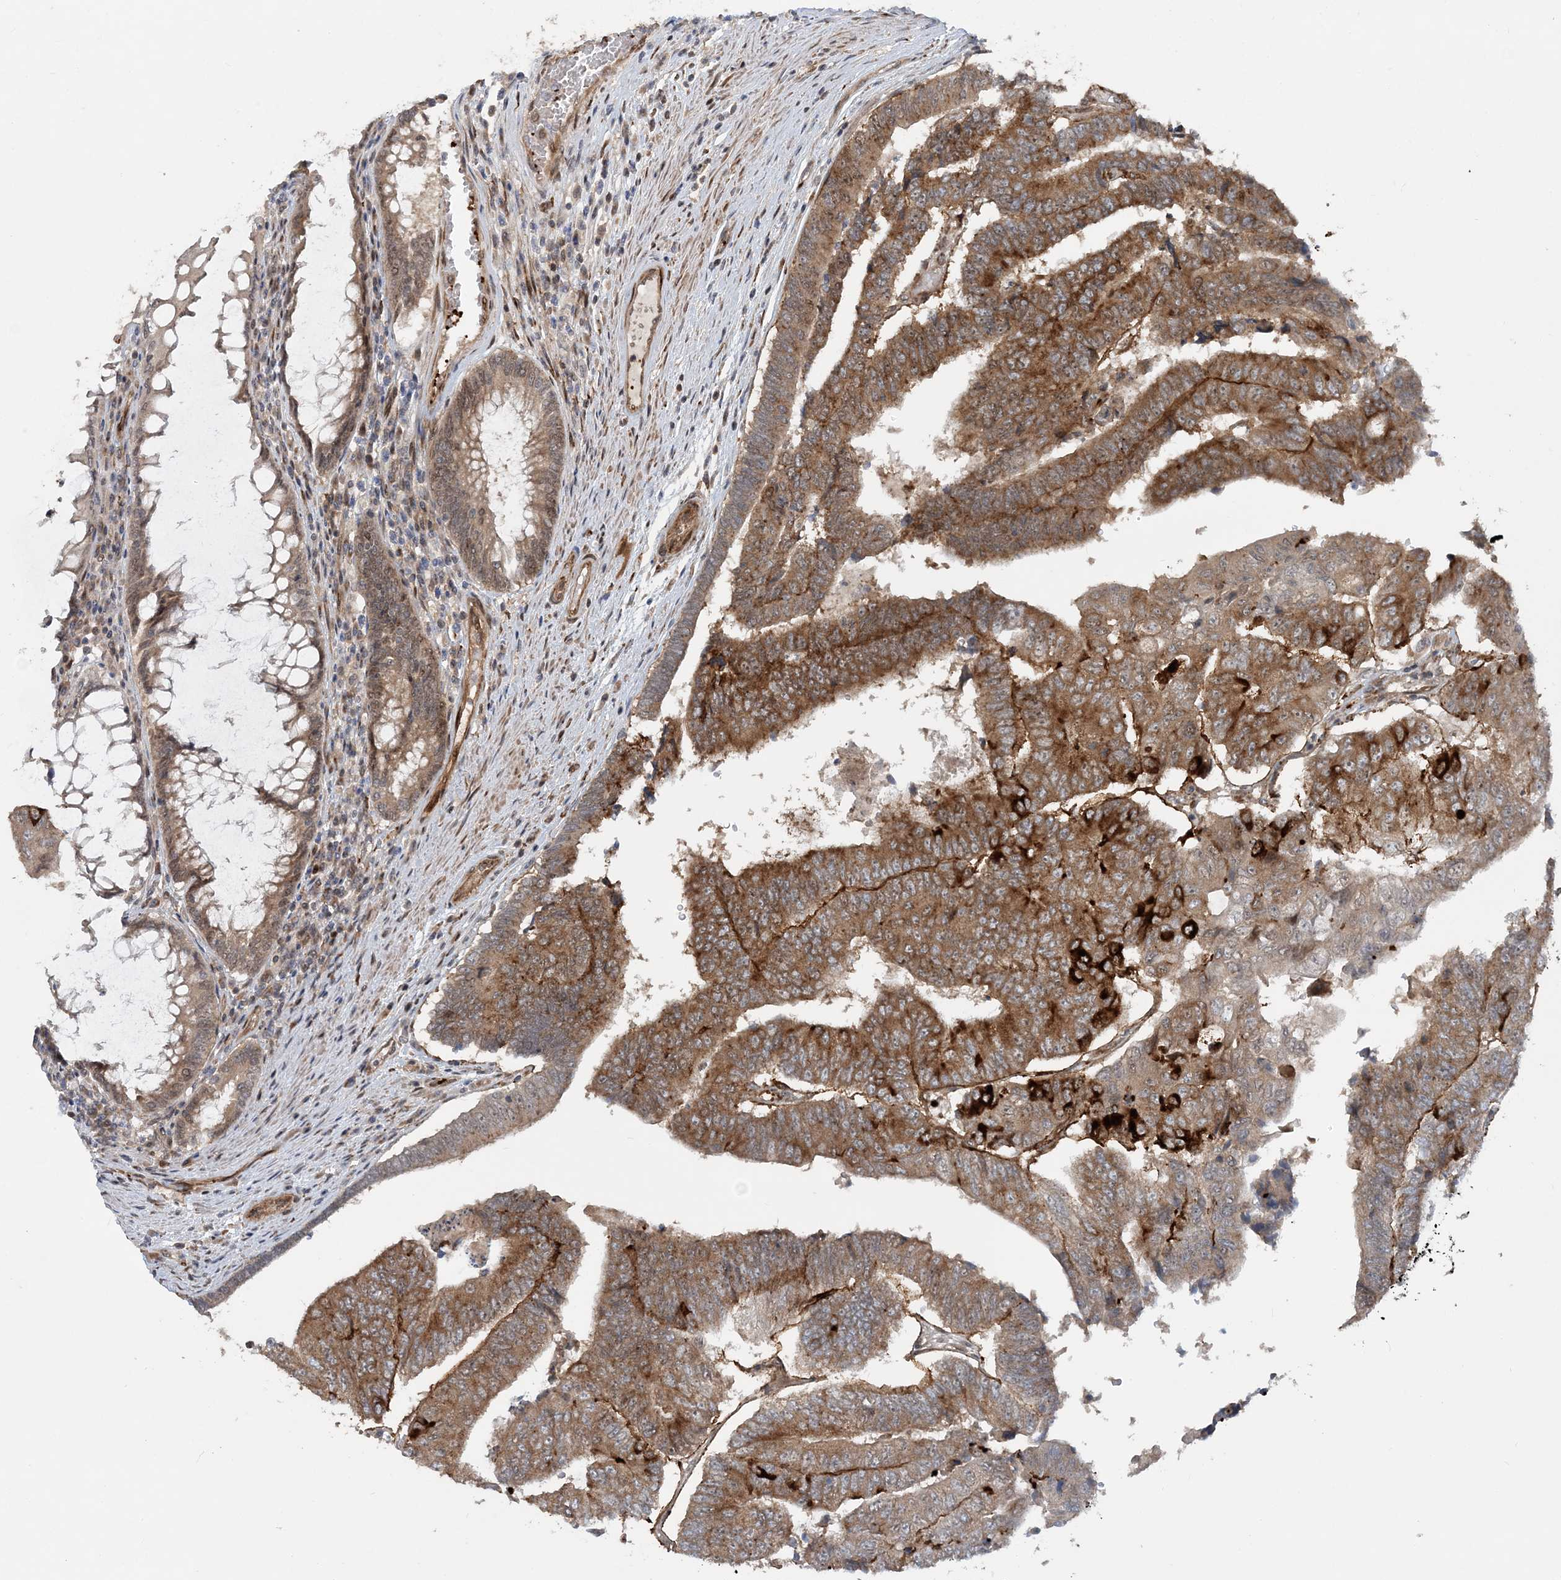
{"staining": {"intensity": "moderate", "quantity": ">75%", "location": "cytoplasmic/membranous"}, "tissue": "colorectal cancer", "cell_type": "Tumor cells", "image_type": "cancer", "snomed": [{"axis": "morphology", "description": "Adenocarcinoma, NOS"}, {"axis": "topography", "description": "Colon"}], "caption": "Immunohistochemical staining of colorectal cancer exhibits medium levels of moderate cytoplasmic/membranous staining in approximately >75% of tumor cells. The protein is stained brown, and the nuclei are stained in blue (DAB IHC with brightfield microscopy, high magnification).", "gene": "GEMIN5", "patient": {"sex": "female", "age": 67}}